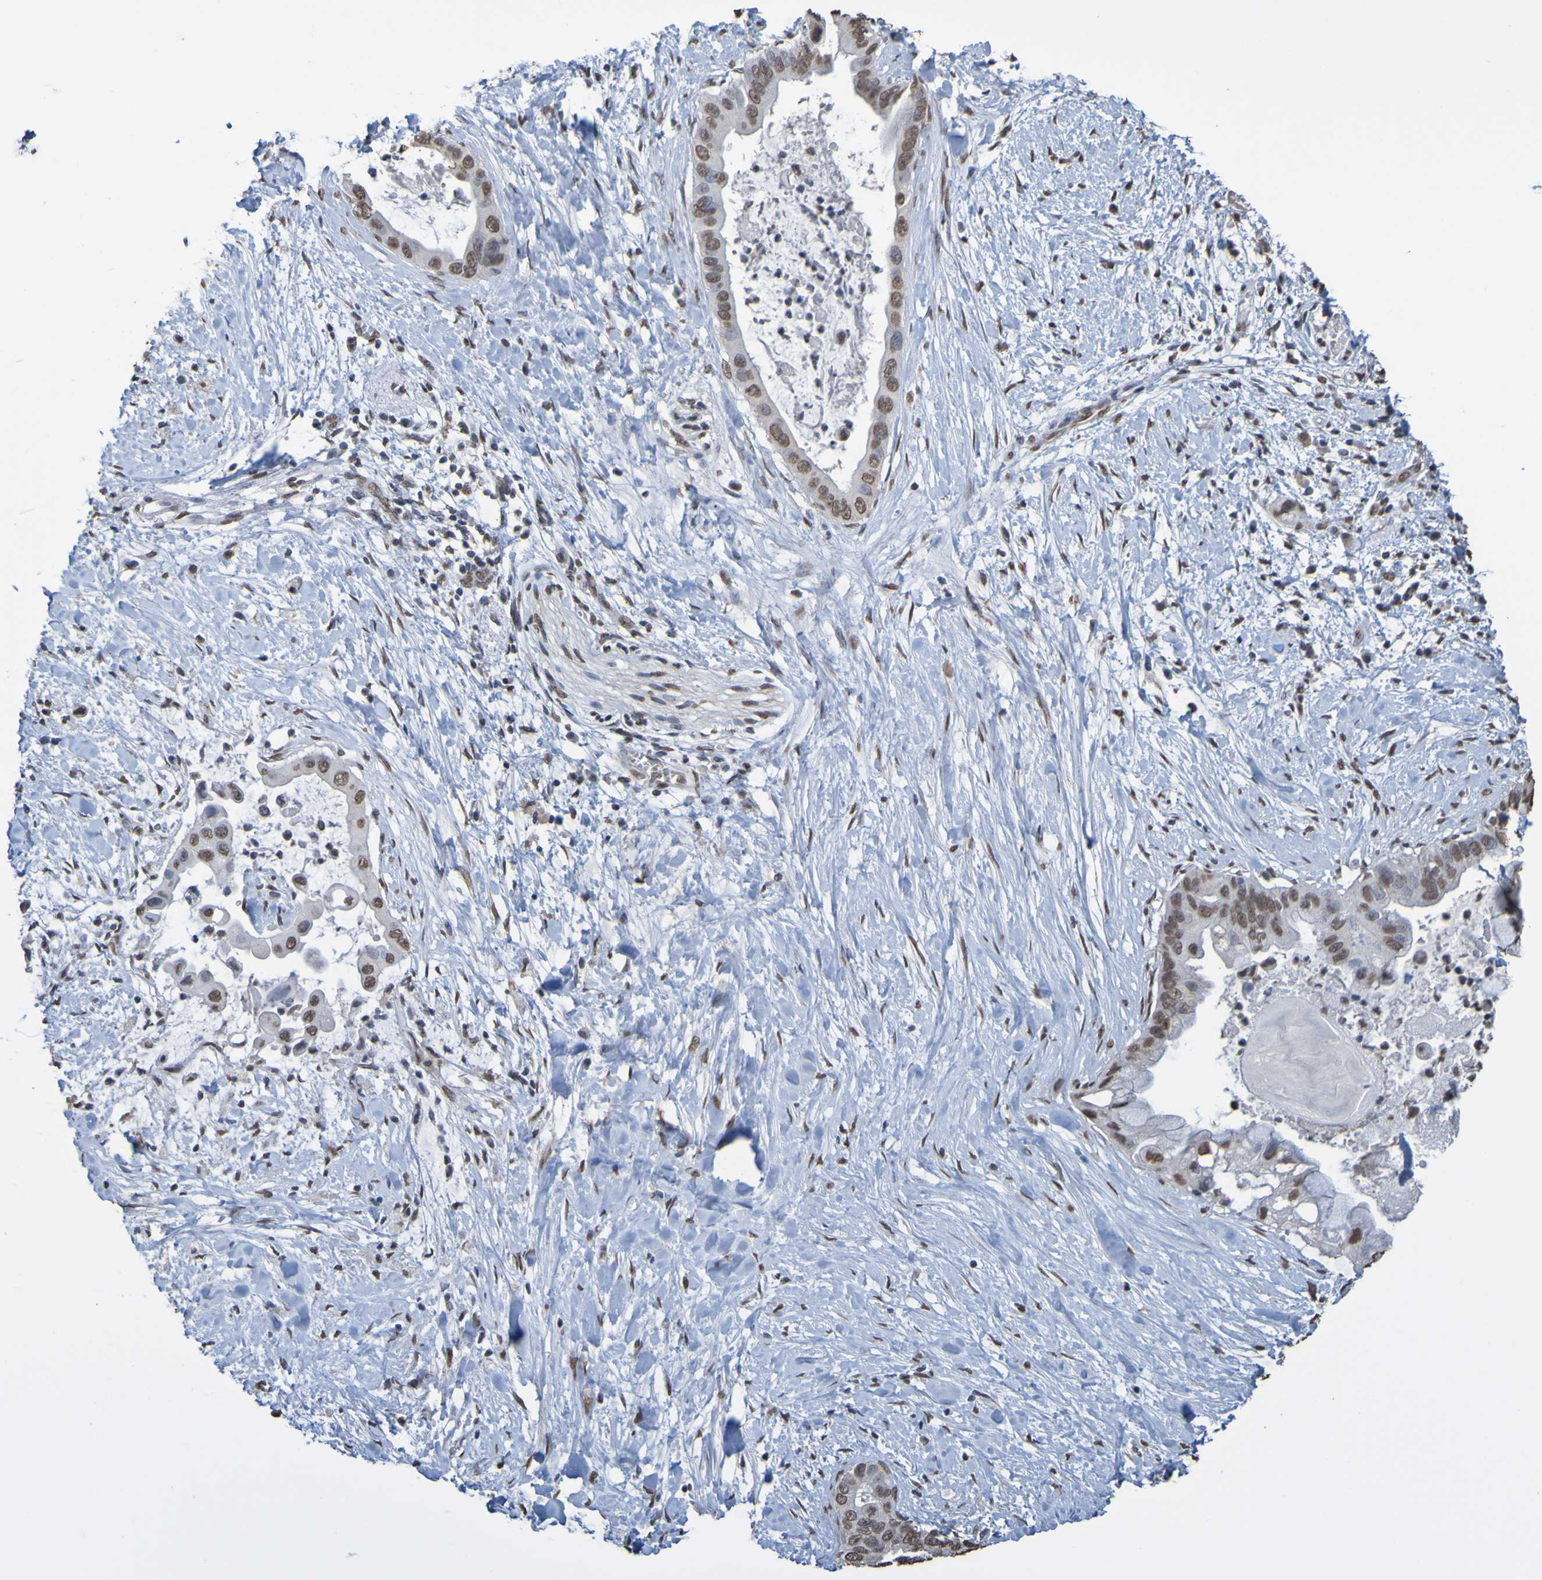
{"staining": {"intensity": "moderate", "quantity": ">75%", "location": "nuclear"}, "tissue": "pancreatic cancer", "cell_type": "Tumor cells", "image_type": "cancer", "snomed": [{"axis": "morphology", "description": "Adenocarcinoma, NOS"}, {"axis": "topography", "description": "Pancreas"}], "caption": "A brown stain highlights moderate nuclear staining of a protein in human pancreatic adenocarcinoma tumor cells.", "gene": "ALKBH2", "patient": {"sex": "male", "age": 55}}